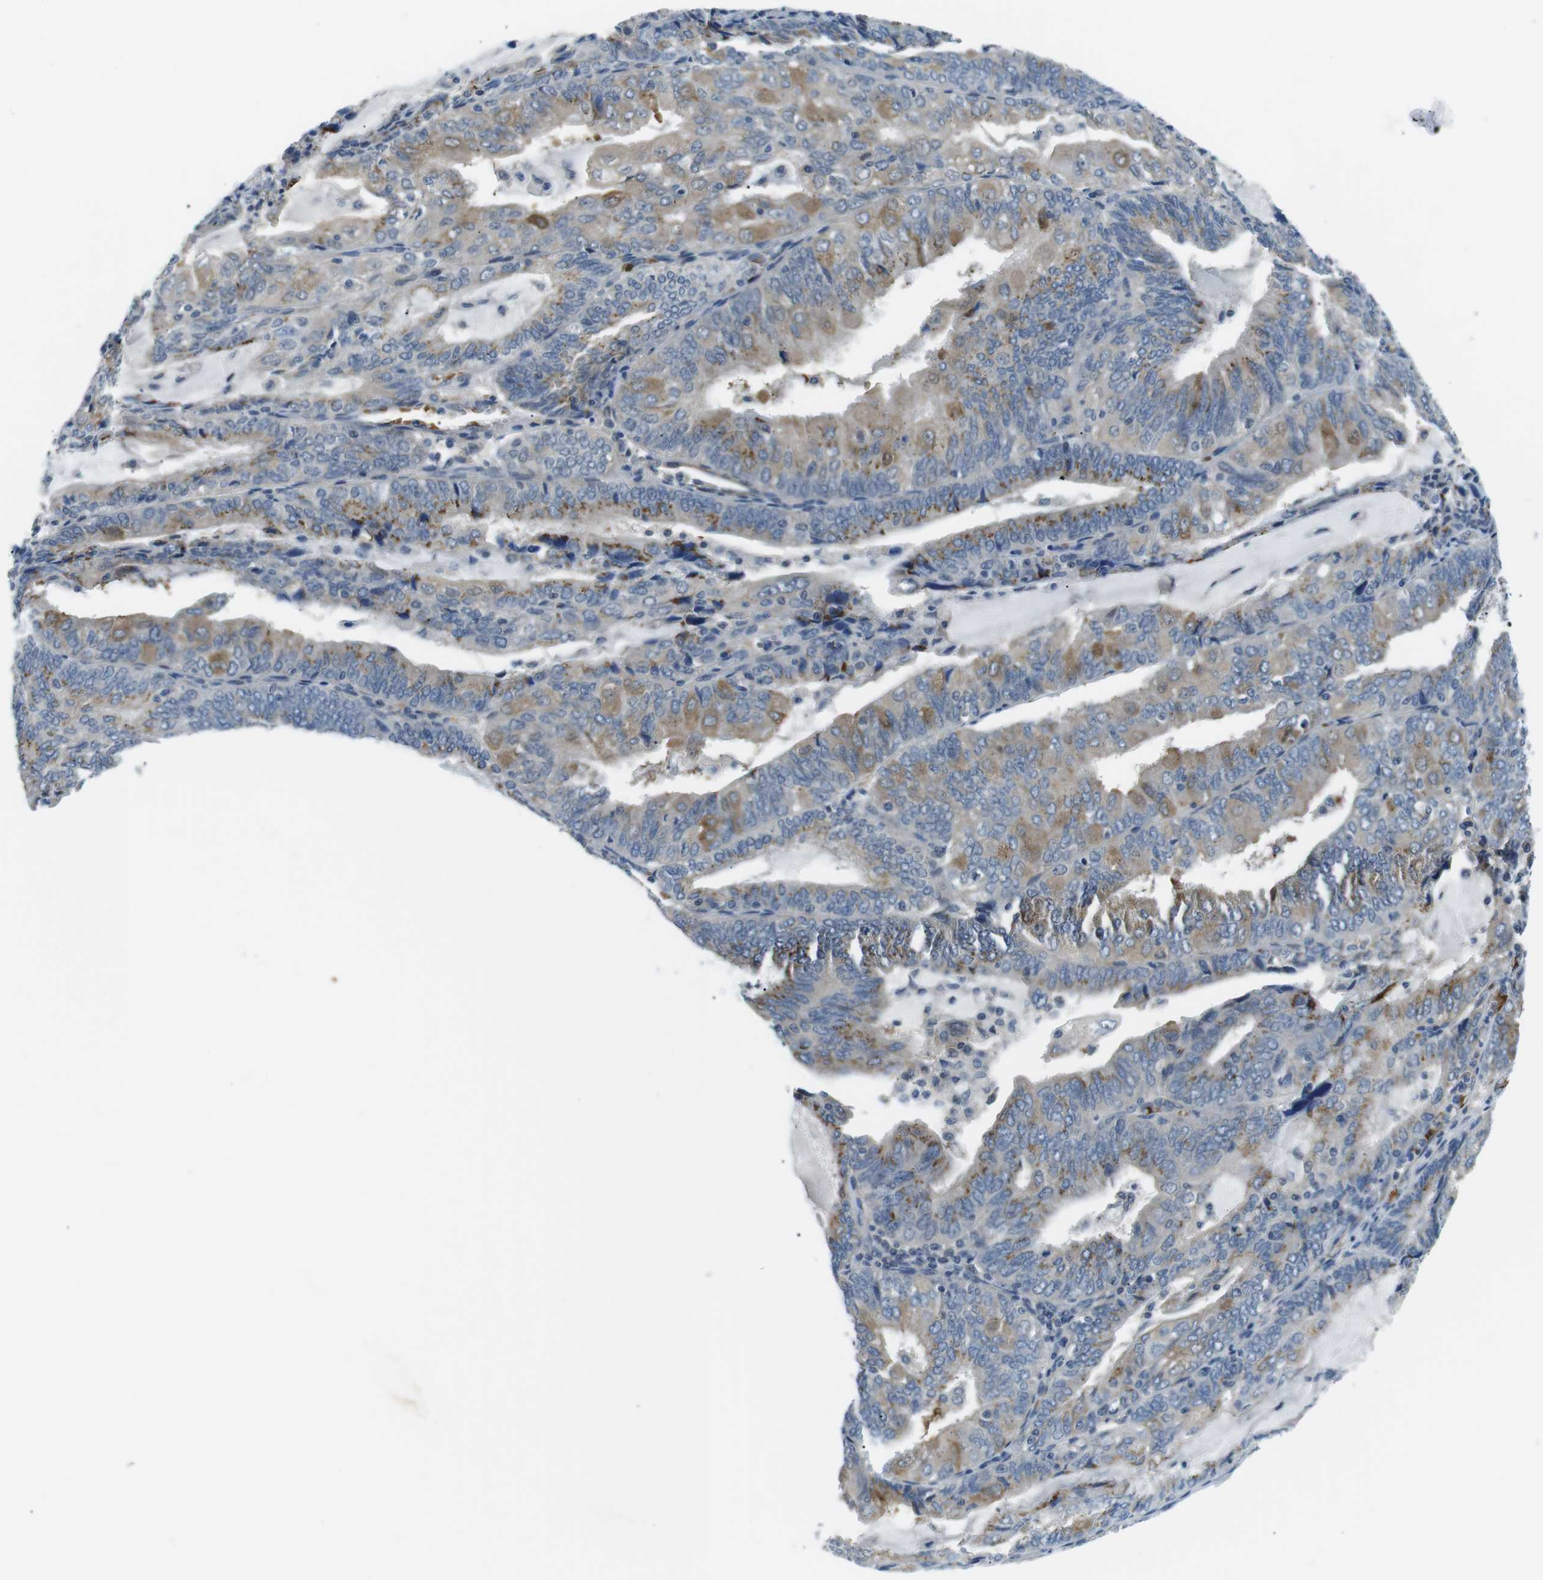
{"staining": {"intensity": "moderate", "quantity": "<25%", "location": "cytoplasmic/membranous"}, "tissue": "endometrial cancer", "cell_type": "Tumor cells", "image_type": "cancer", "snomed": [{"axis": "morphology", "description": "Adenocarcinoma, NOS"}, {"axis": "topography", "description": "Endometrium"}], "caption": "Endometrial adenocarcinoma stained with a protein marker displays moderate staining in tumor cells.", "gene": "WSCD1", "patient": {"sex": "female", "age": 81}}